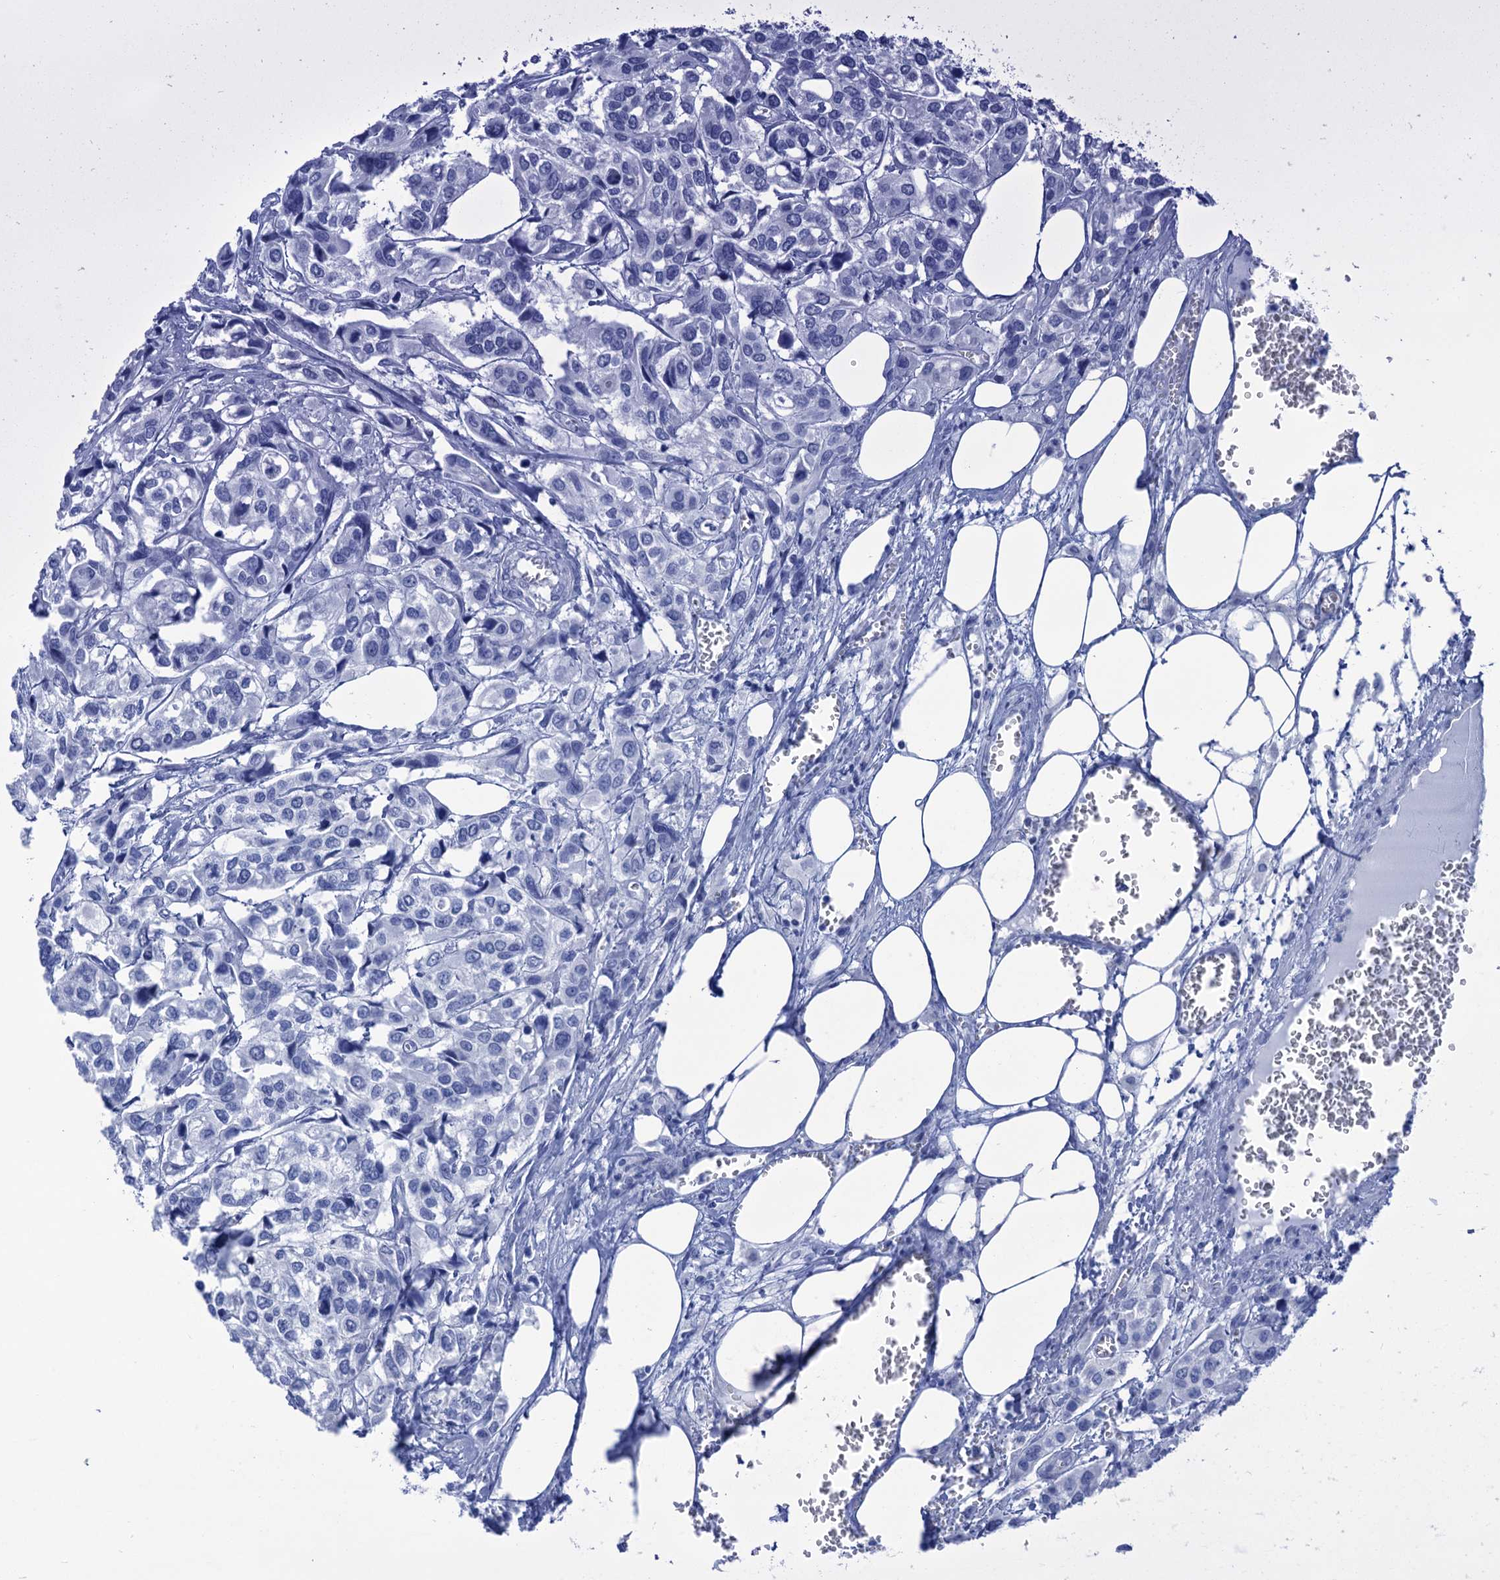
{"staining": {"intensity": "negative", "quantity": "none", "location": "none"}, "tissue": "urothelial cancer", "cell_type": "Tumor cells", "image_type": "cancer", "snomed": [{"axis": "morphology", "description": "Urothelial carcinoma, High grade"}, {"axis": "topography", "description": "Urinary bladder"}], "caption": "Immunohistochemical staining of human urothelial cancer exhibits no significant positivity in tumor cells.", "gene": "CABYR", "patient": {"sex": "male", "age": 67}}